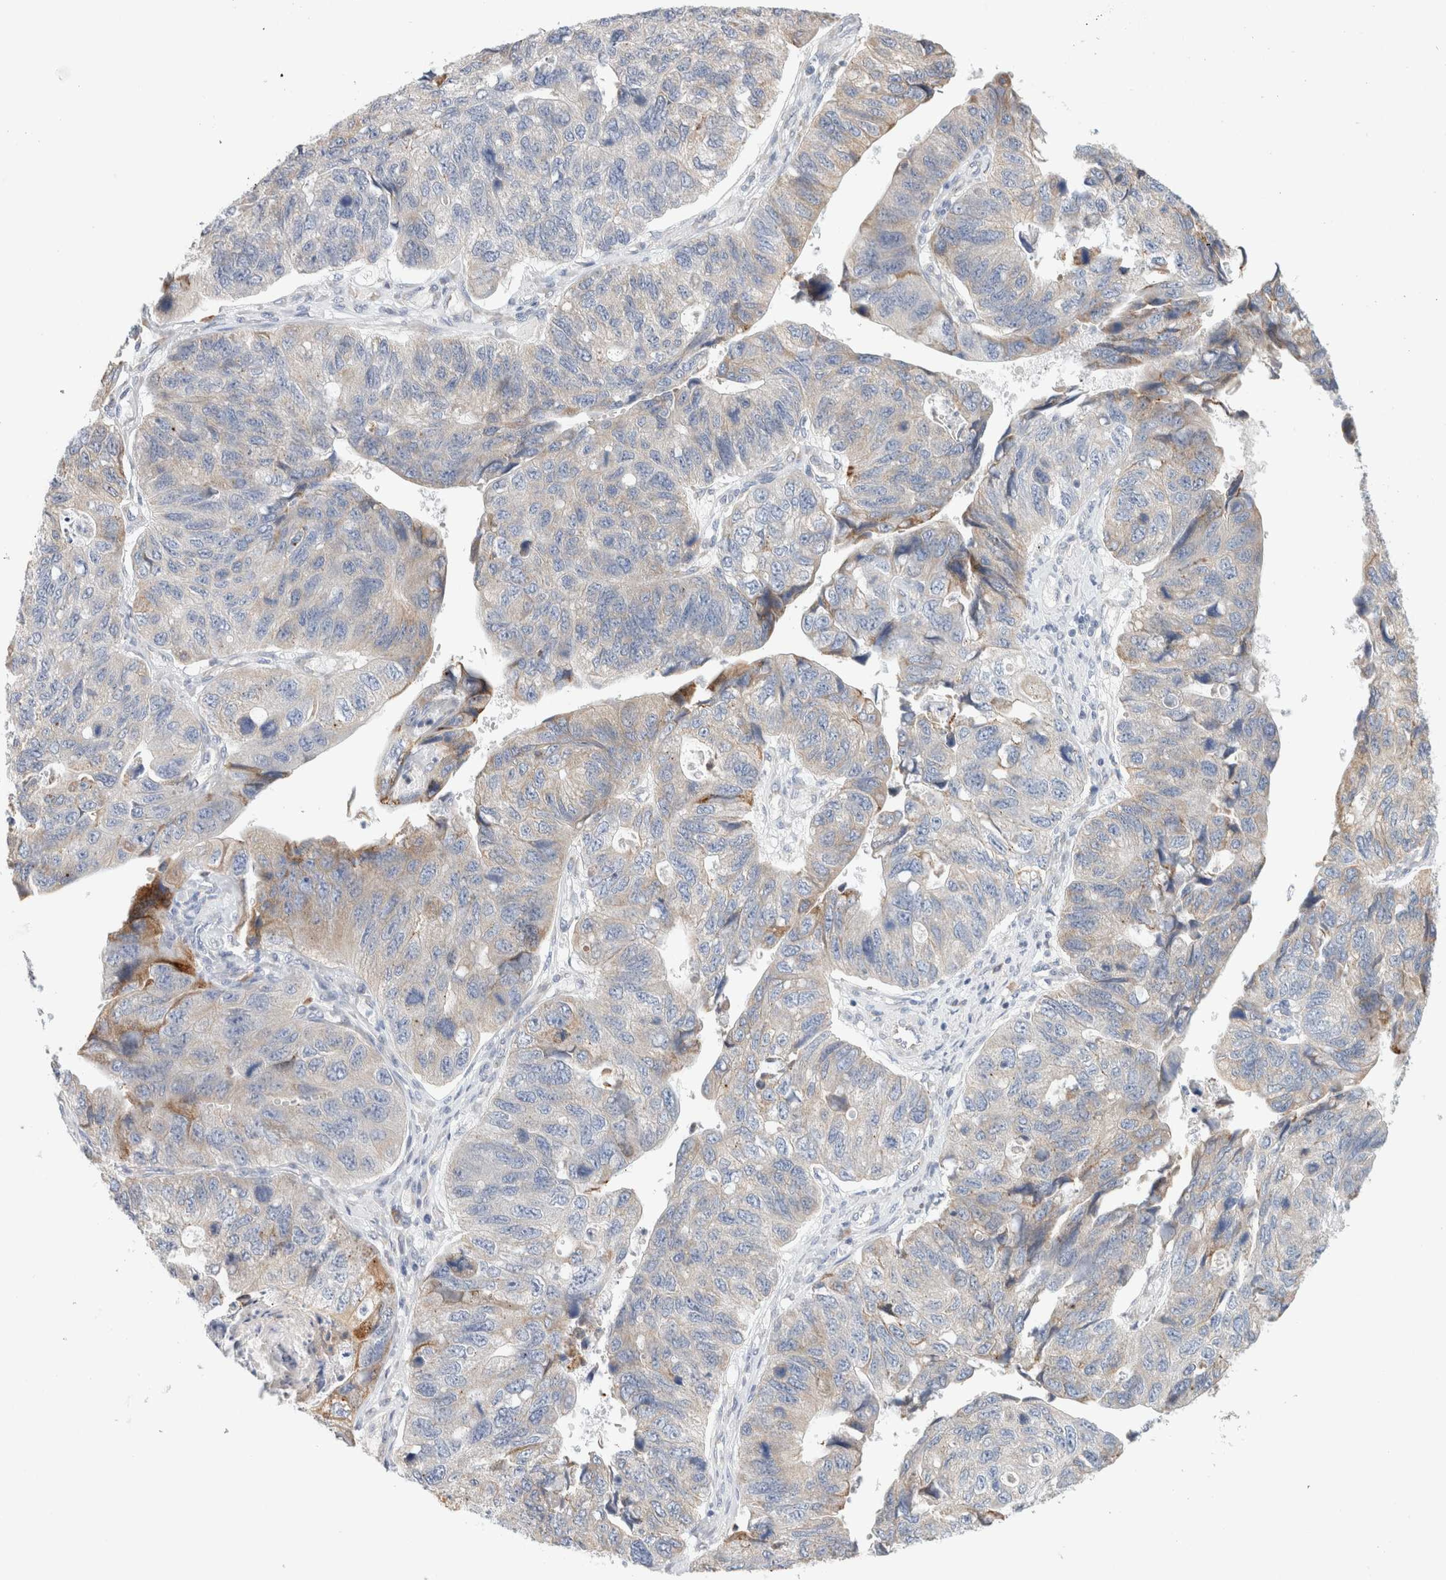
{"staining": {"intensity": "moderate", "quantity": "<25%", "location": "cytoplasmic/membranous"}, "tissue": "stomach cancer", "cell_type": "Tumor cells", "image_type": "cancer", "snomed": [{"axis": "morphology", "description": "Adenocarcinoma, NOS"}, {"axis": "topography", "description": "Stomach"}], "caption": "Stomach cancer stained for a protein displays moderate cytoplasmic/membranous positivity in tumor cells.", "gene": "CSK", "patient": {"sex": "male", "age": 59}}